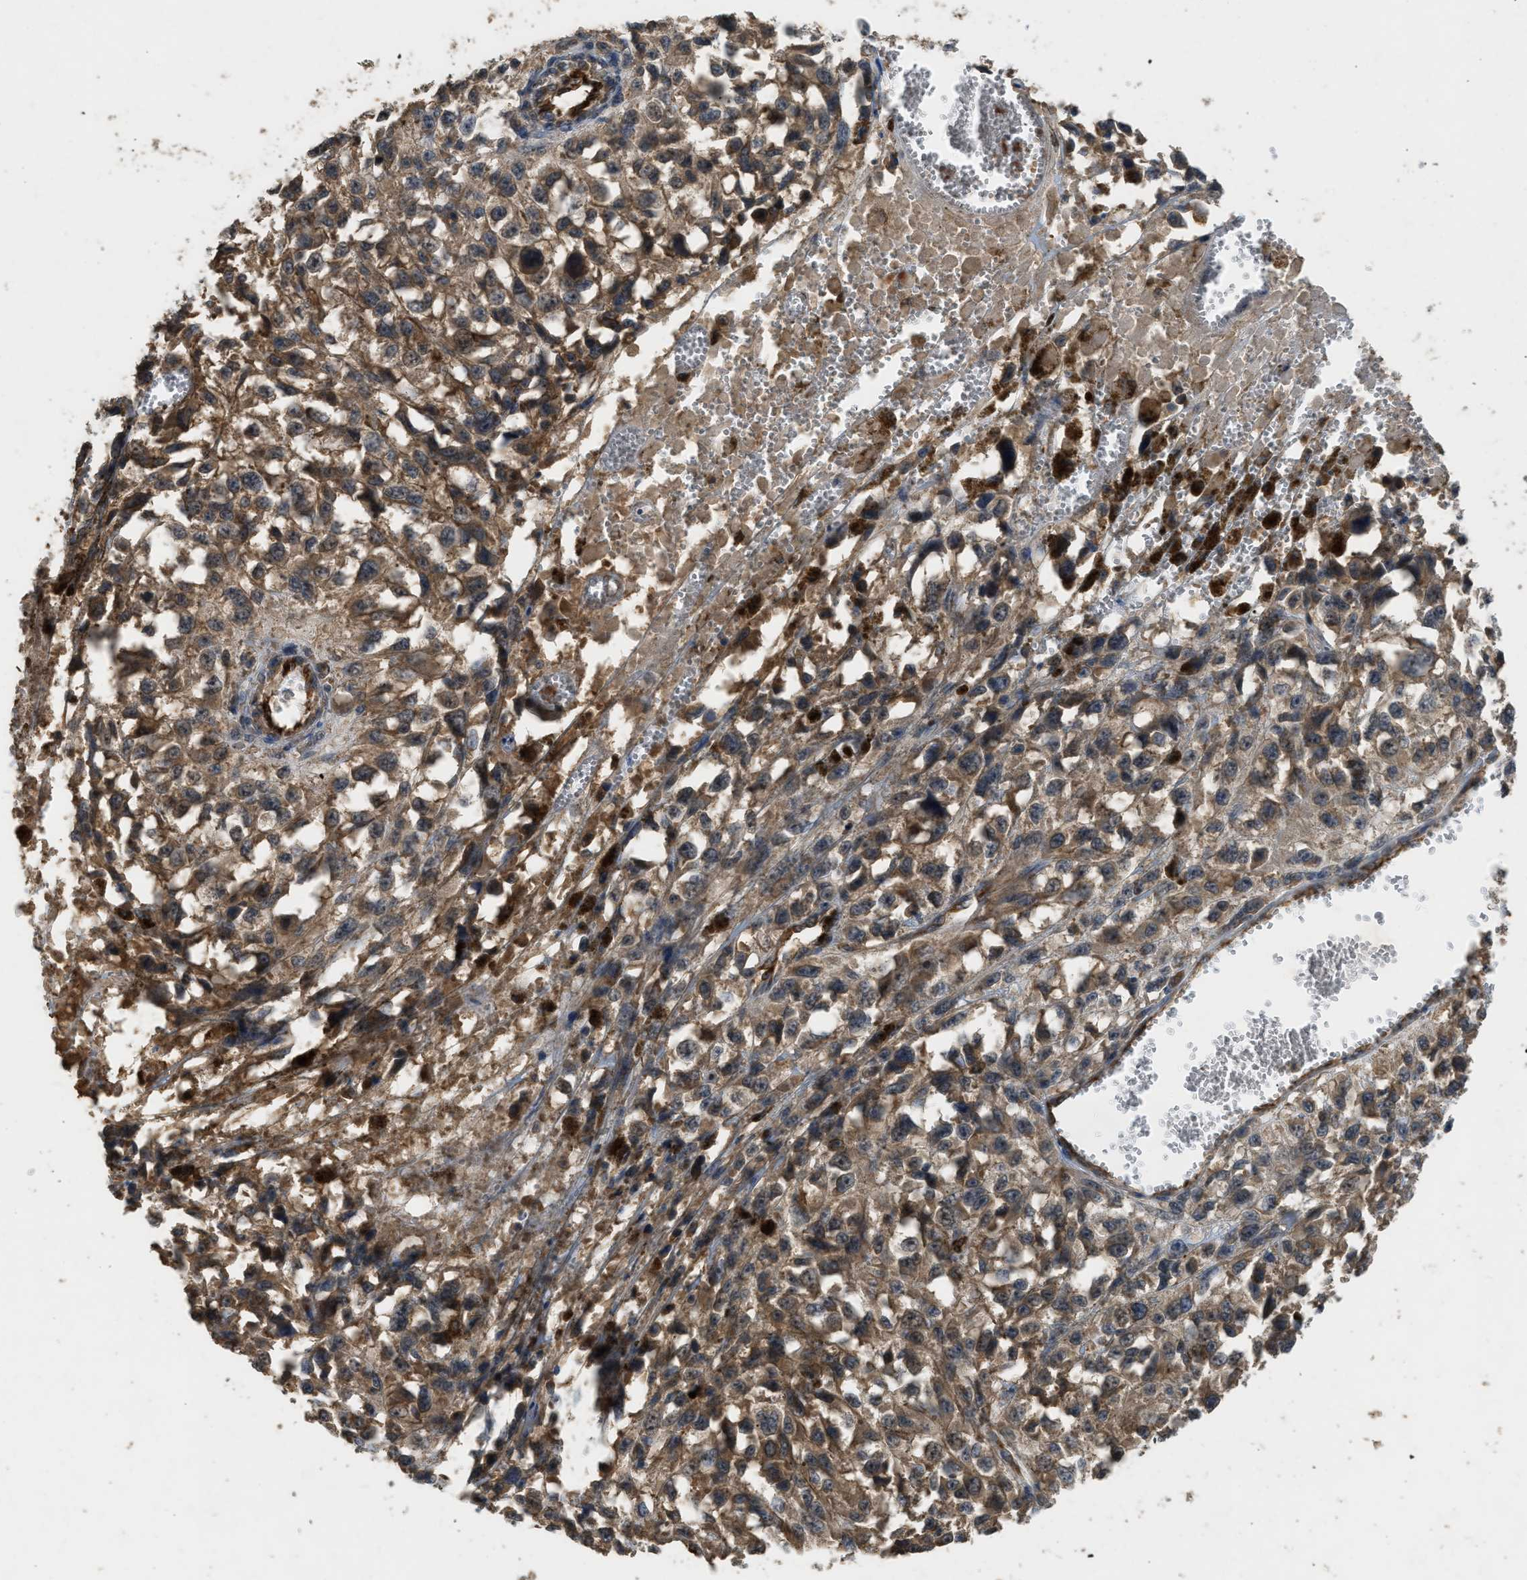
{"staining": {"intensity": "moderate", "quantity": ">75%", "location": "cytoplasmic/membranous"}, "tissue": "melanoma", "cell_type": "Tumor cells", "image_type": "cancer", "snomed": [{"axis": "morphology", "description": "Malignant melanoma, Metastatic site"}, {"axis": "topography", "description": "Lymph node"}], "caption": "Melanoma stained with a brown dye demonstrates moderate cytoplasmic/membranous positive positivity in approximately >75% of tumor cells.", "gene": "HIP1R", "patient": {"sex": "male", "age": 59}}